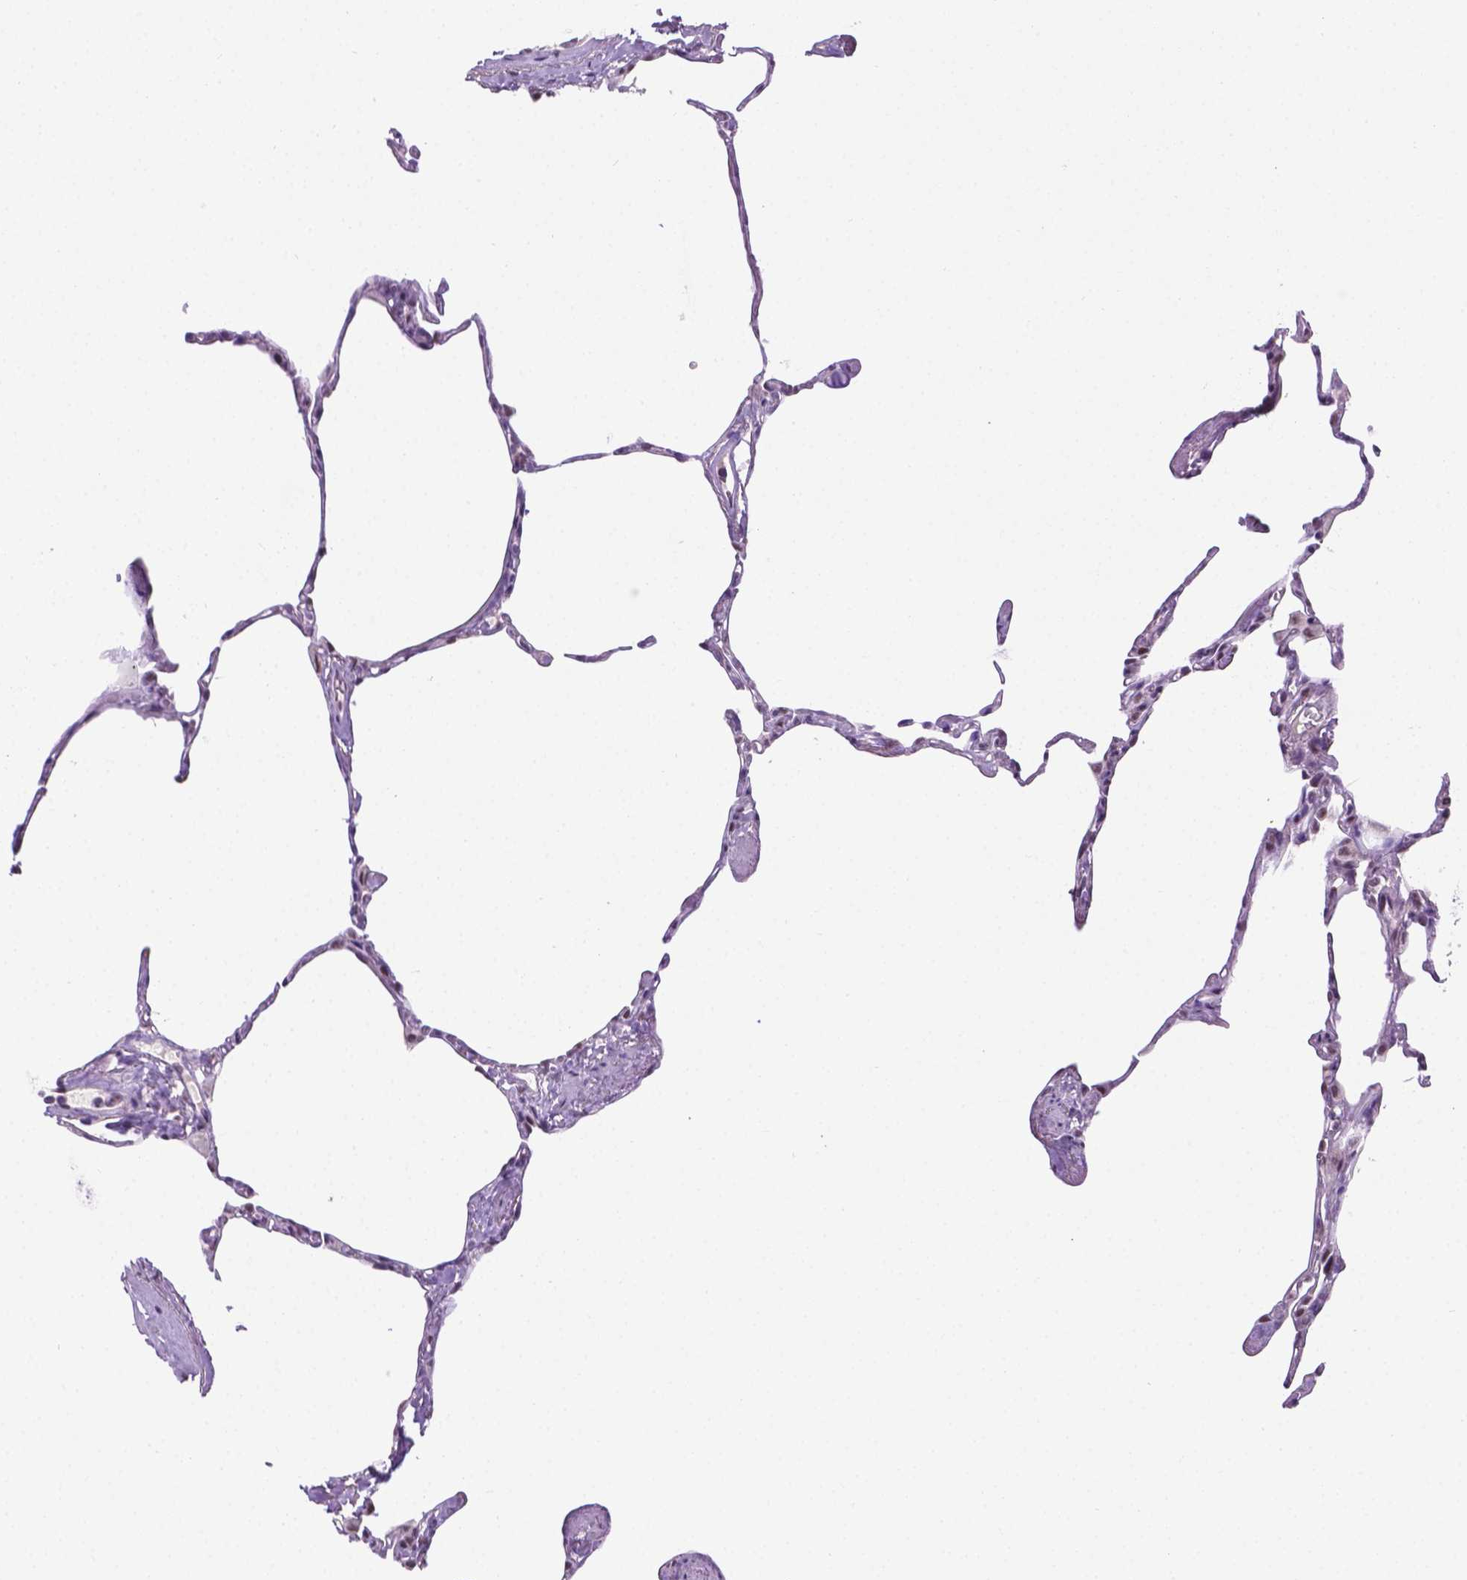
{"staining": {"intensity": "weak", "quantity": "<25%", "location": "nuclear"}, "tissue": "lung", "cell_type": "Alveolar cells", "image_type": "normal", "snomed": [{"axis": "morphology", "description": "Normal tissue, NOS"}, {"axis": "topography", "description": "Lung"}], "caption": "Photomicrograph shows no protein positivity in alveolar cells of unremarkable lung.", "gene": "ABI2", "patient": {"sex": "male", "age": 65}}